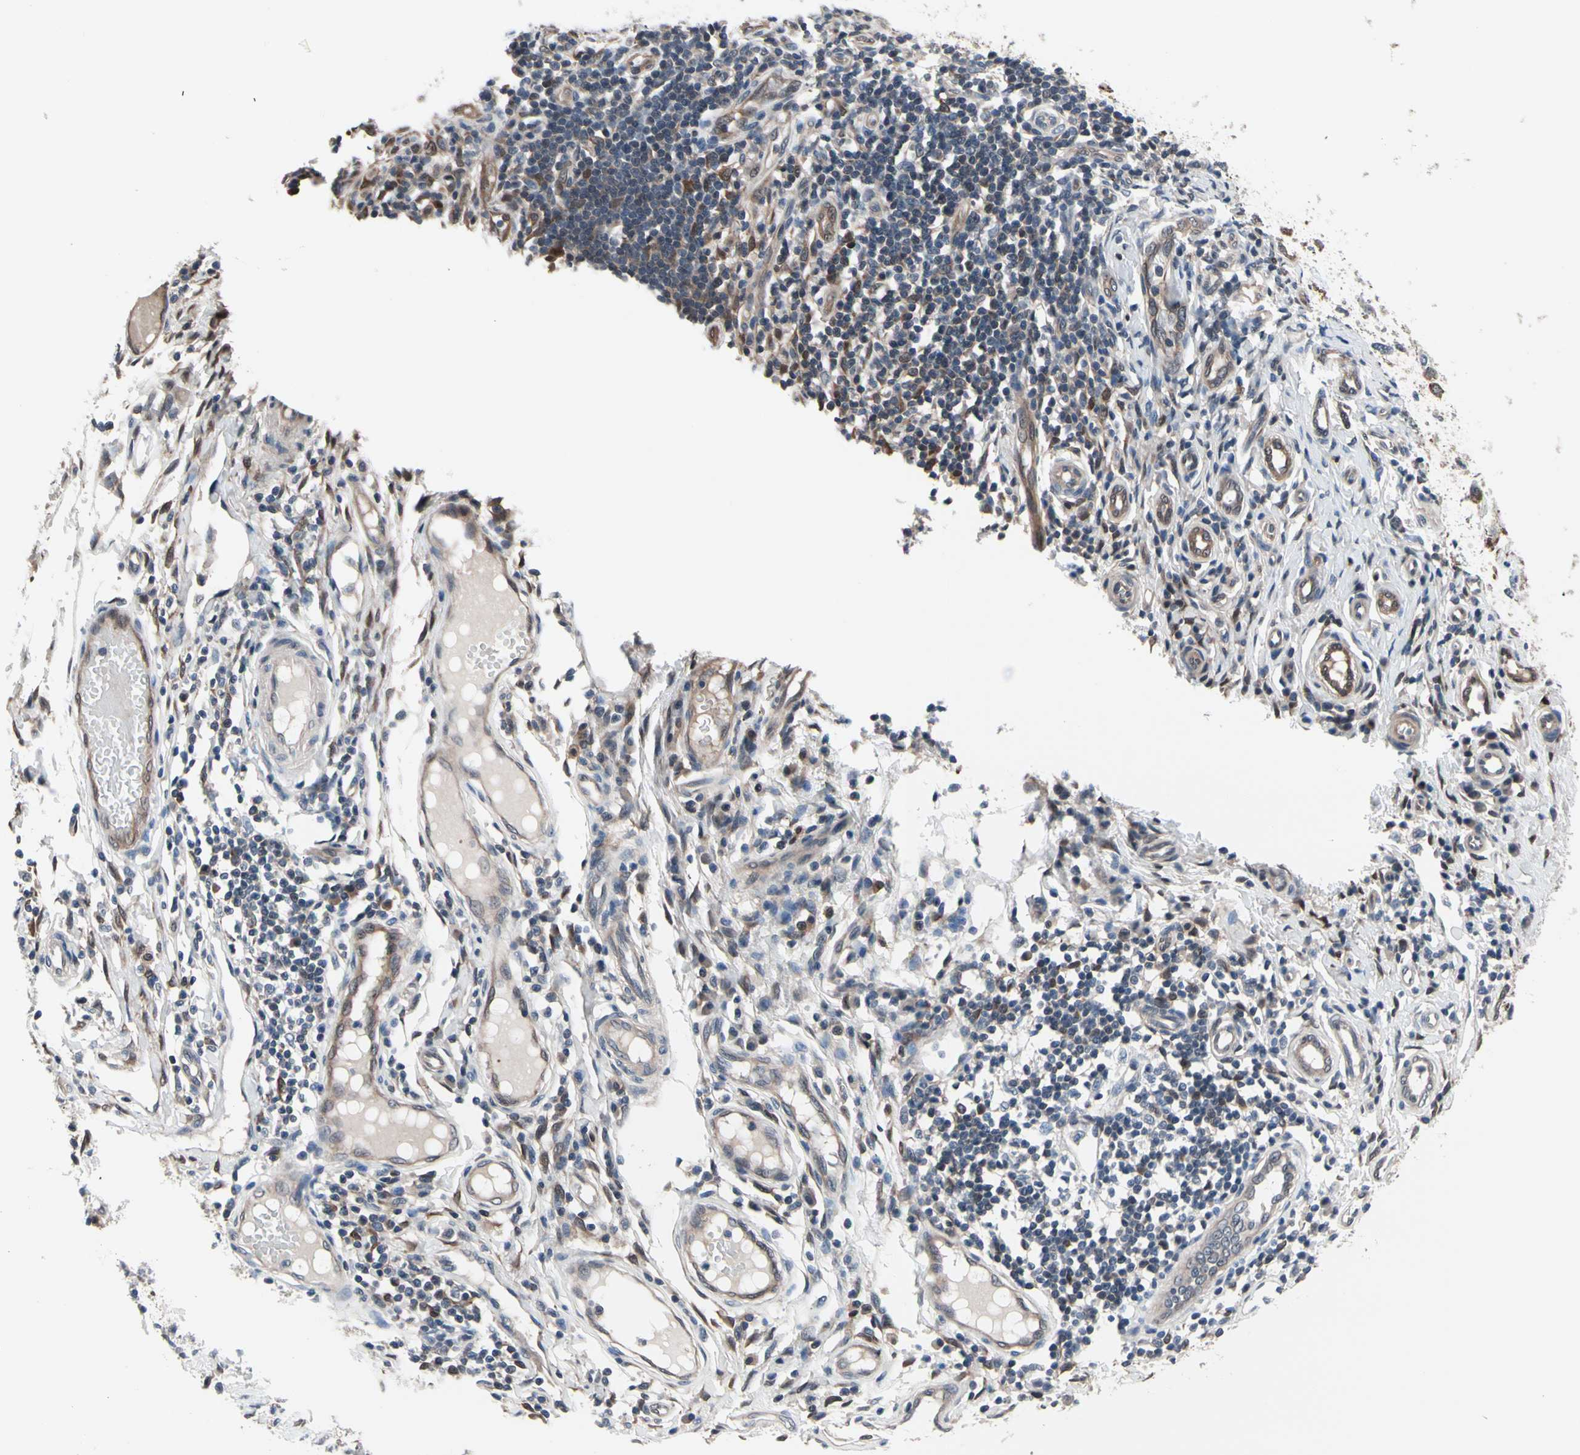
{"staining": {"intensity": "weak", "quantity": ">75%", "location": "cytoplasmic/membranous"}, "tissue": "skin cancer", "cell_type": "Tumor cells", "image_type": "cancer", "snomed": [{"axis": "morphology", "description": "Normal tissue, NOS"}, {"axis": "morphology", "description": "Basal cell carcinoma"}, {"axis": "topography", "description": "Skin"}], "caption": "Approximately >75% of tumor cells in skin cancer show weak cytoplasmic/membranous protein expression as visualized by brown immunohistochemical staining.", "gene": "PRDX6", "patient": {"sex": "male", "age": 87}}